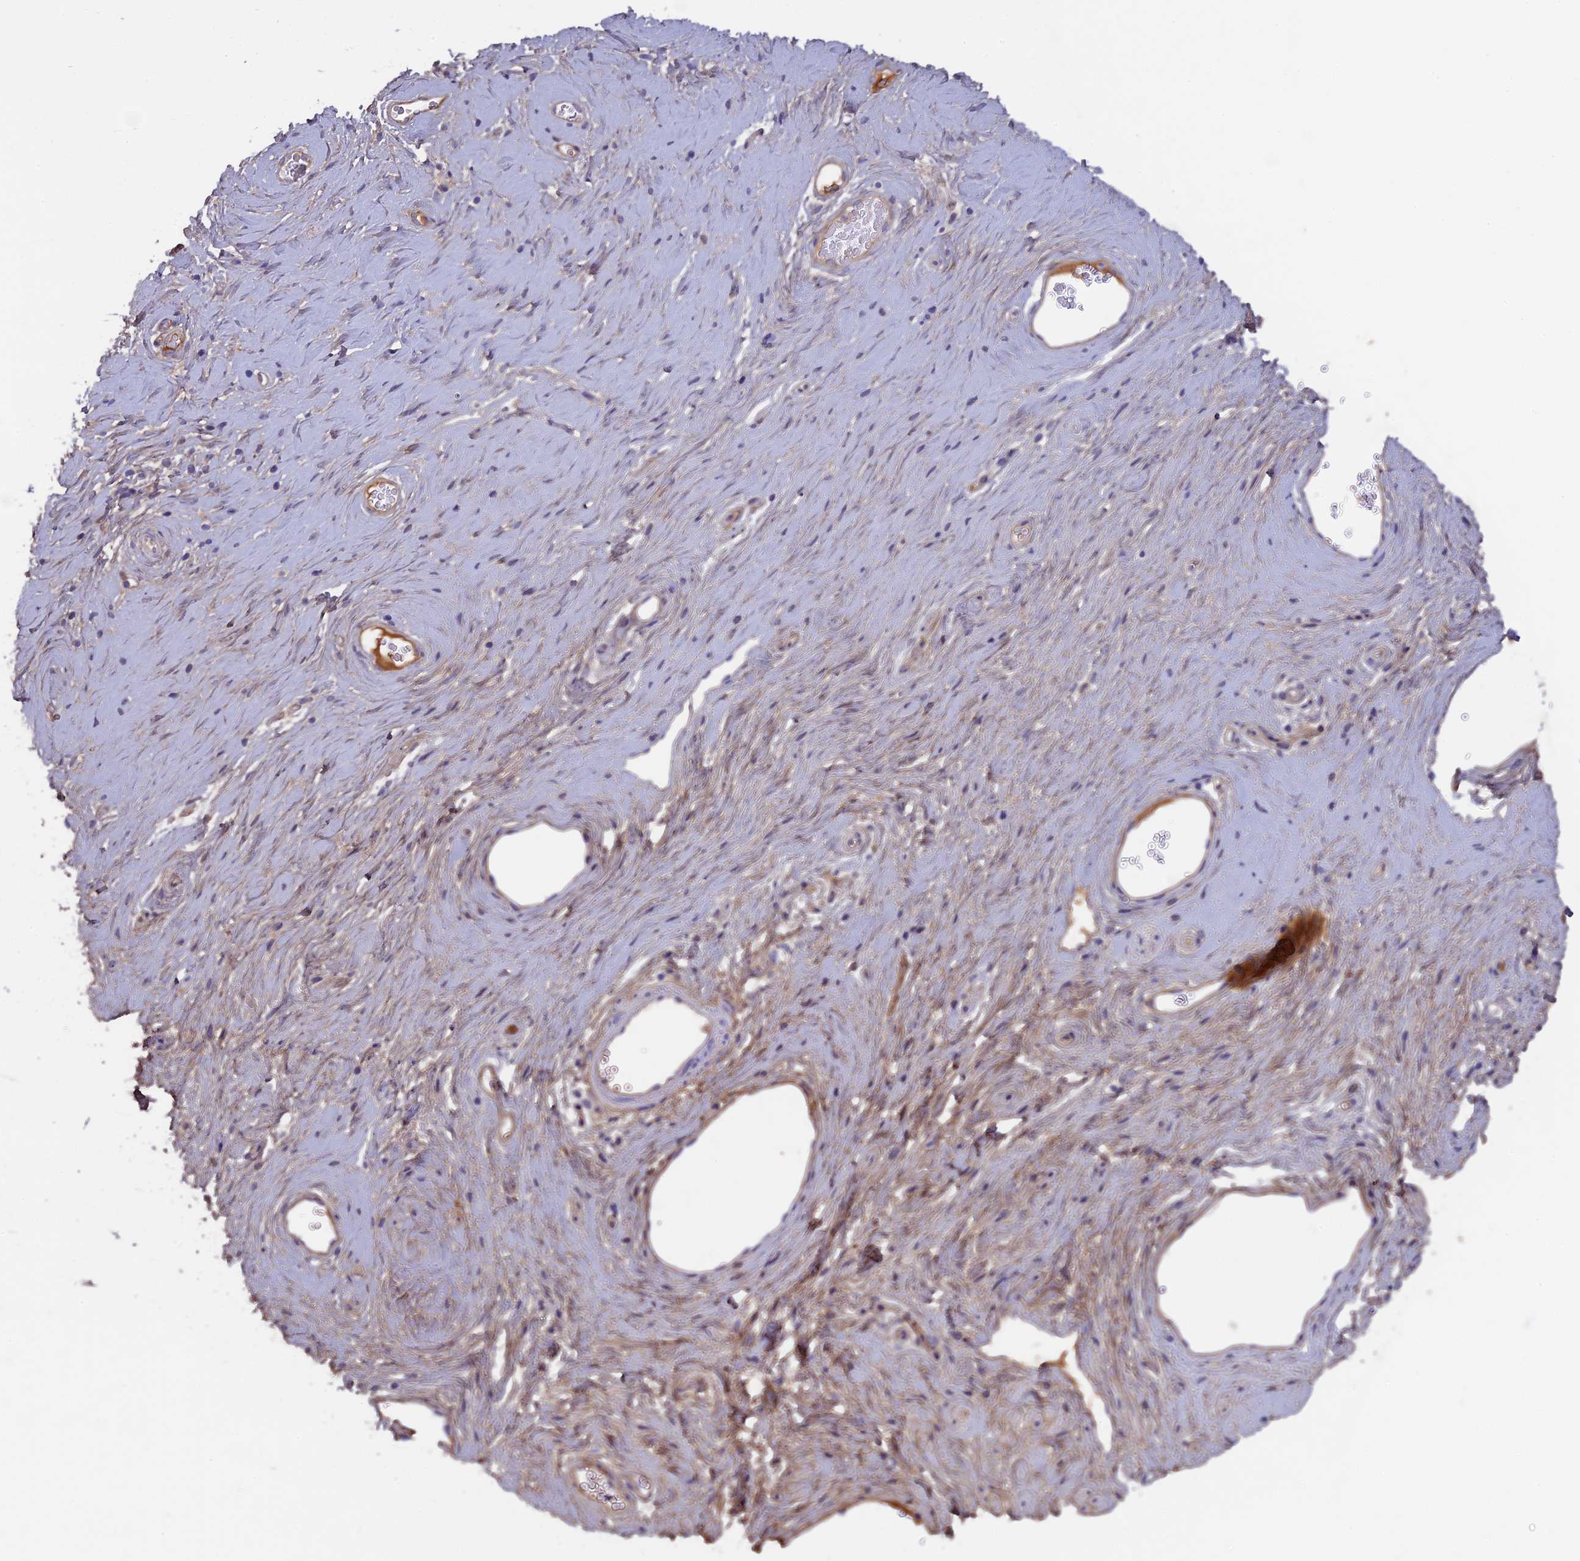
{"staining": {"intensity": "negative", "quantity": "none", "location": "none"}, "tissue": "adipose tissue", "cell_type": "Adipocytes", "image_type": "normal", "snomed": [{"axis": "morphology", "description": "Normal tissue, NOS"}, {"axis": "morphology", "description": "Adenocarcinoma, NOS"}, {"axis": "topography", "description": "Rectum"}, {"axis": "topography", "description": "Vagina"}, {"axis": "topography", "description": "Peripheral nerve tissue"}], "caption": "Immunohistochemical staining of benign adipose tissue demonstrates no significant expression in adipocytes.", "gene": "COL4A3", "patient": {"sex": "female", "age": 71}}